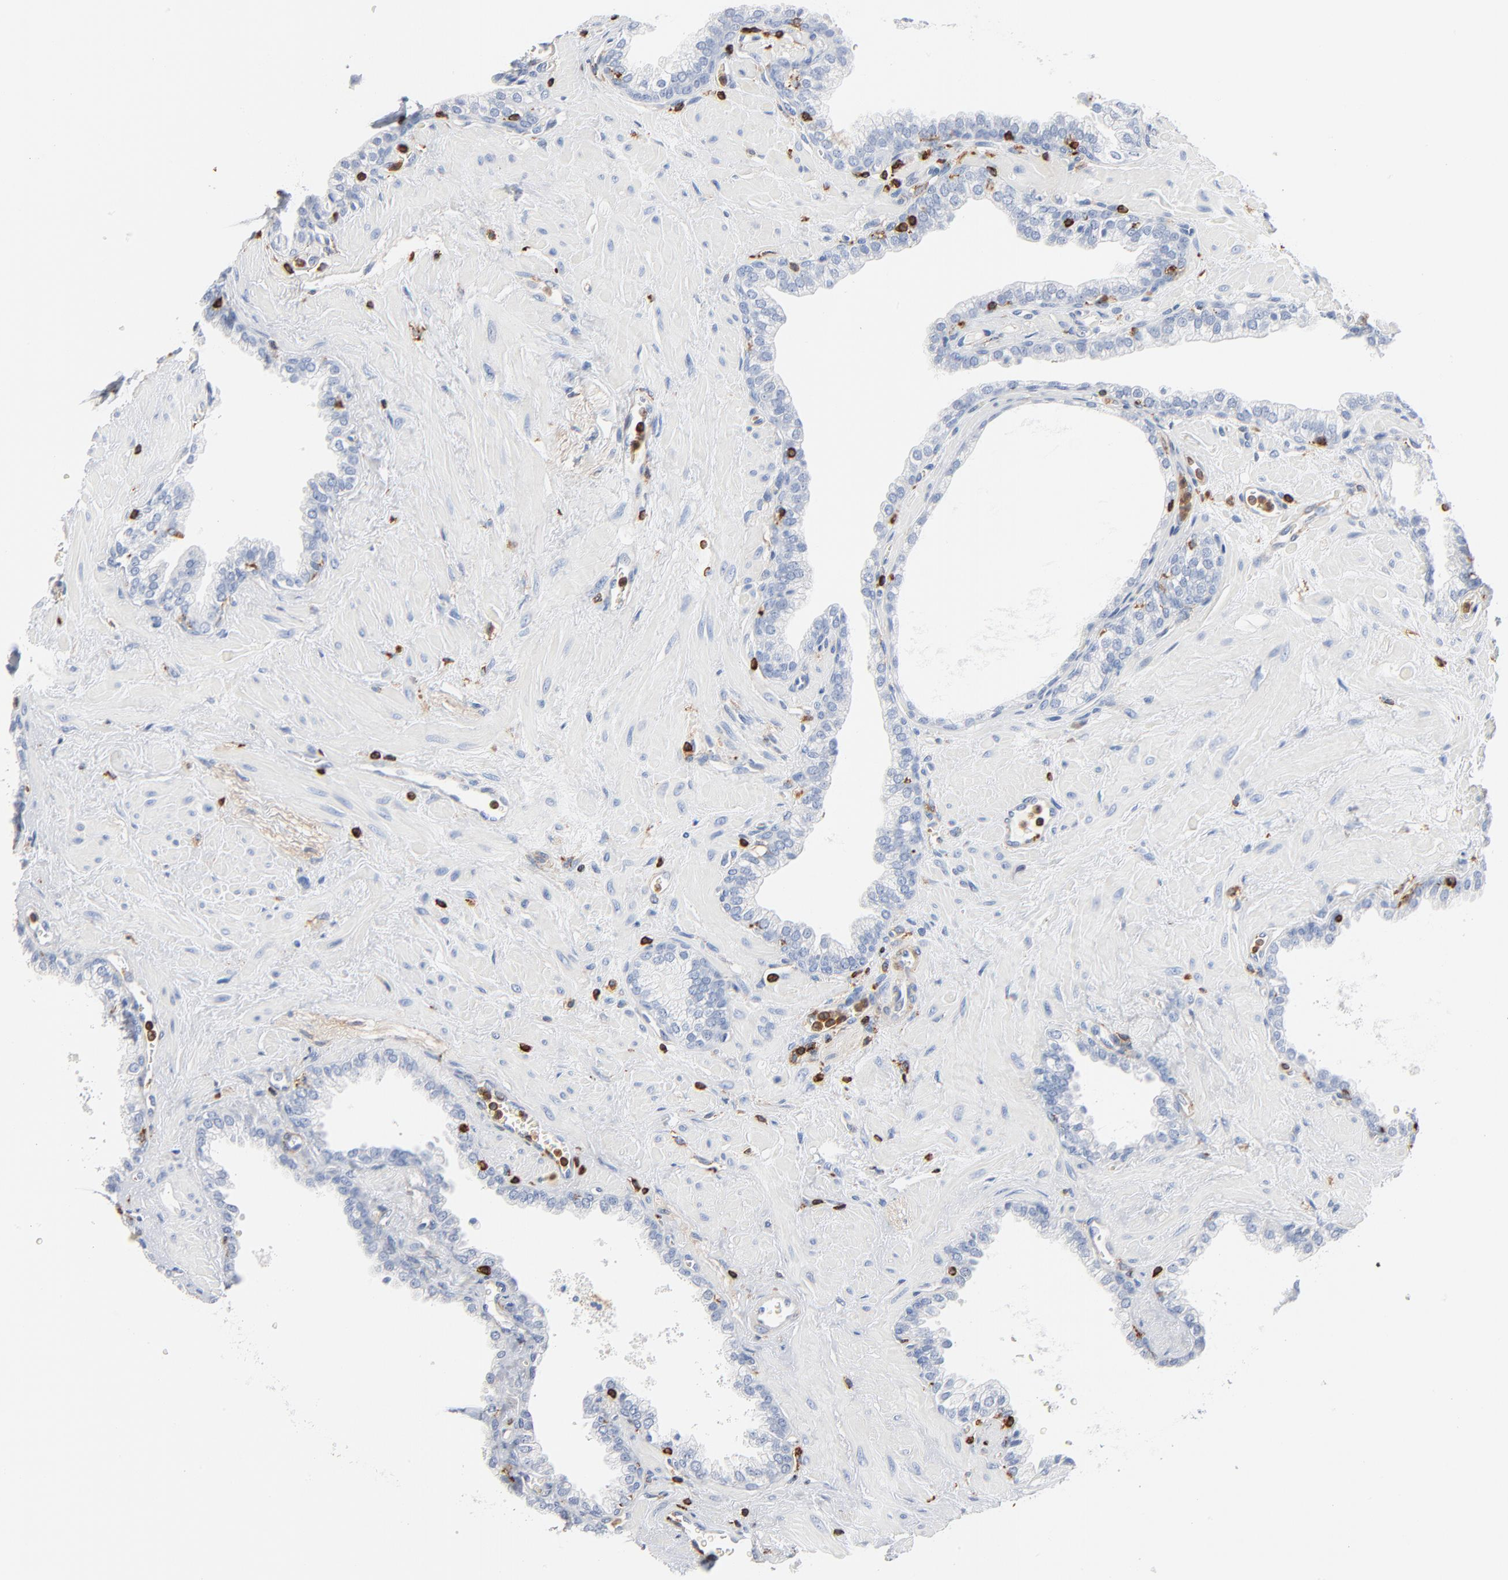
{"staining": {"intensity": "negative", "quantity": "none", "location": "none"}, "tissue": "prostate", "cell_type": "Glandular cells", "image_type": "normal", "snomed": [{"axis": "morphology", "description": "Normal tissue, NOS"}, {"axis": "topography", "description": "Prostate"}], "caption": "The IHC micrograph has no significant positivity in glandular cells of prostate.", "gene": "SH3KBP1", "patient": {"sex": "male", "age": 60}}